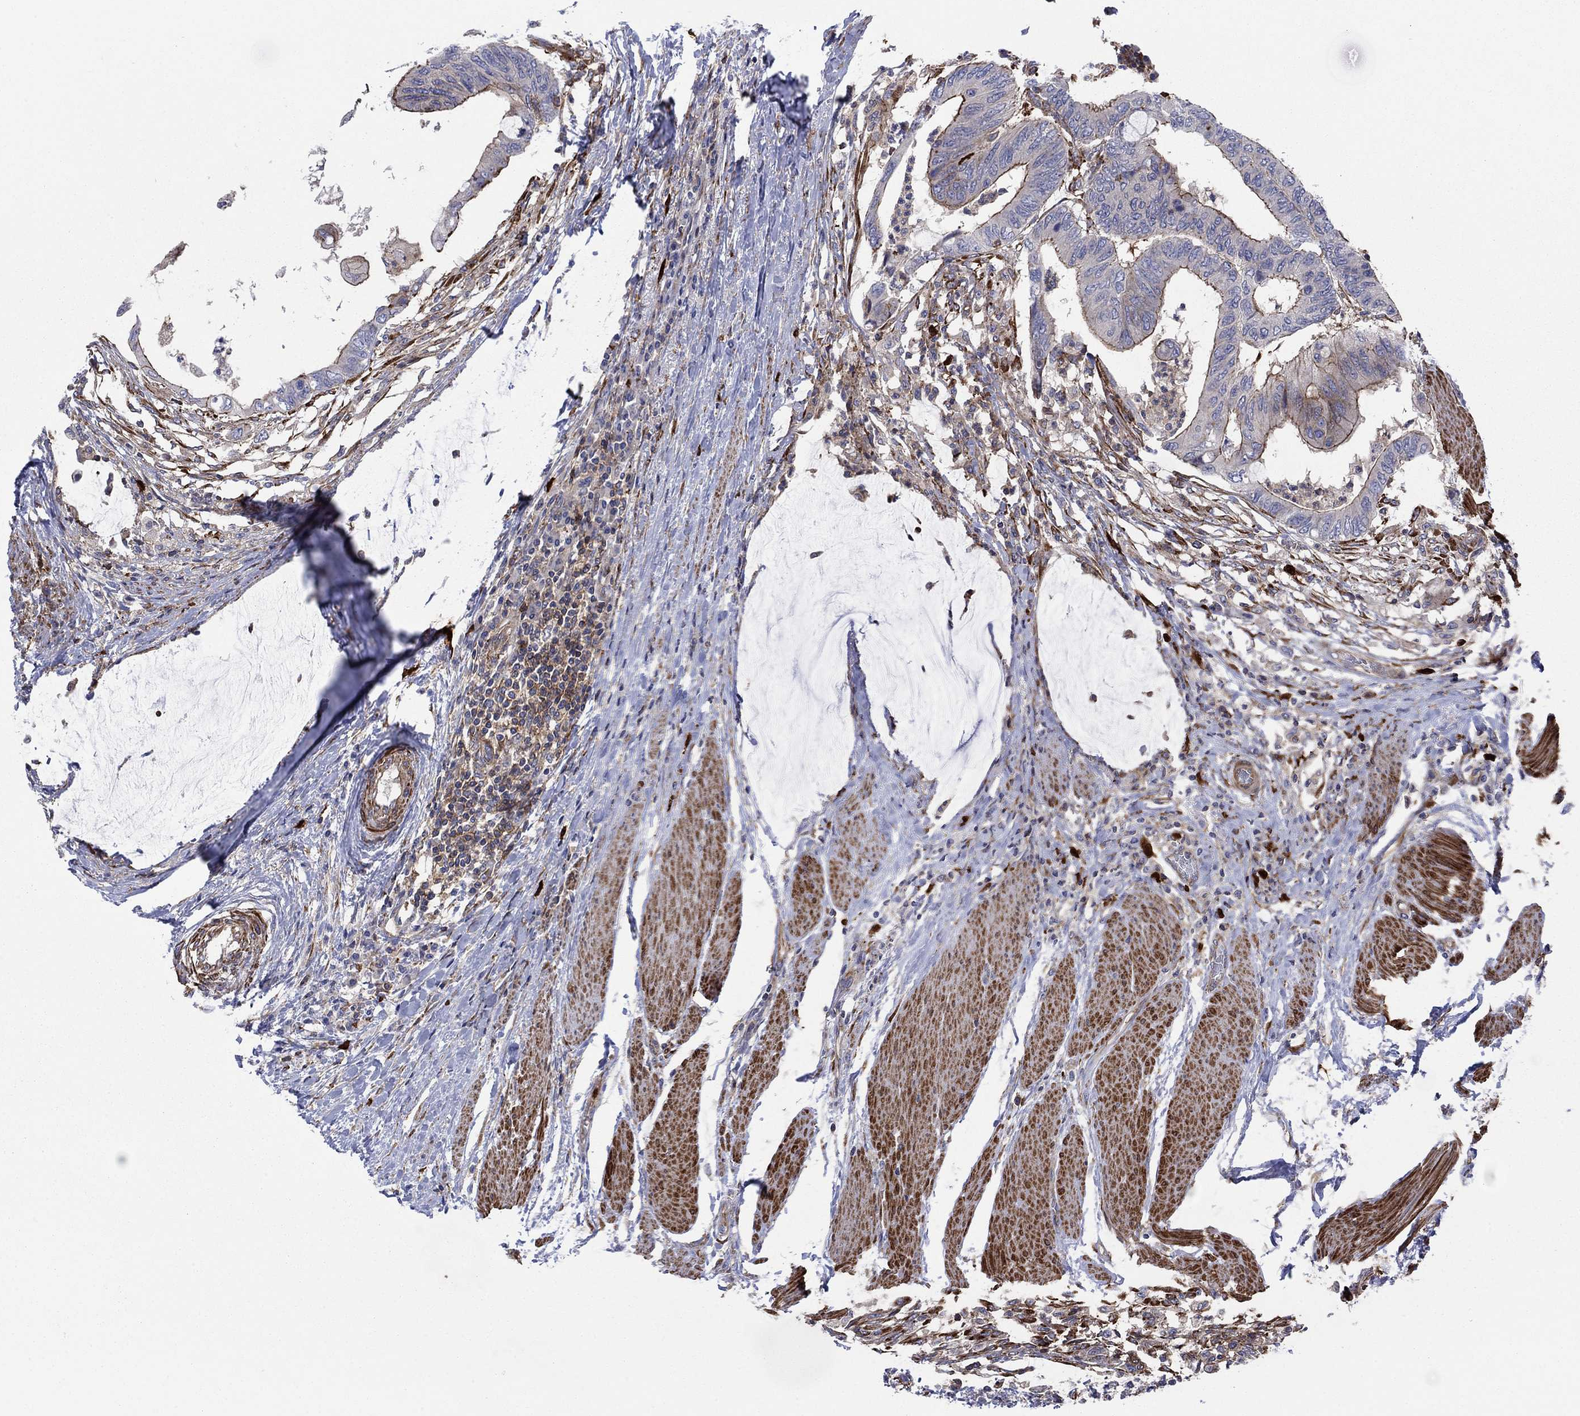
{"staining": {"intensity": "strong", "quantity": "<25%", "location": "cytoplasmic/membranous"}, "tissue": "colorectal cancer", "cell_type": "Tumor cells", "image_type": "cancer", "snomed": [{"axis": "morphology", "description": "Normal tissue, NOS"}, {"axis": "morphology", "description": "Adenocarcinoma, NOS"}, {"axis": "topography", "description": "Rectum"}, {"axis": "topography", "description": "Peripheral nerve tissue"}], "caption": "Tumor cells demonstrate strong cytoplasmic/membranous expression in approximately <25% of cells in adenocarcinoma (colorectal). (DAB (3,3'-diaminobenzidine) IHC with brightfield microscopy, high magnification).", "gene": "PAG1", "patient": {"sex": "male", "age": 92}}